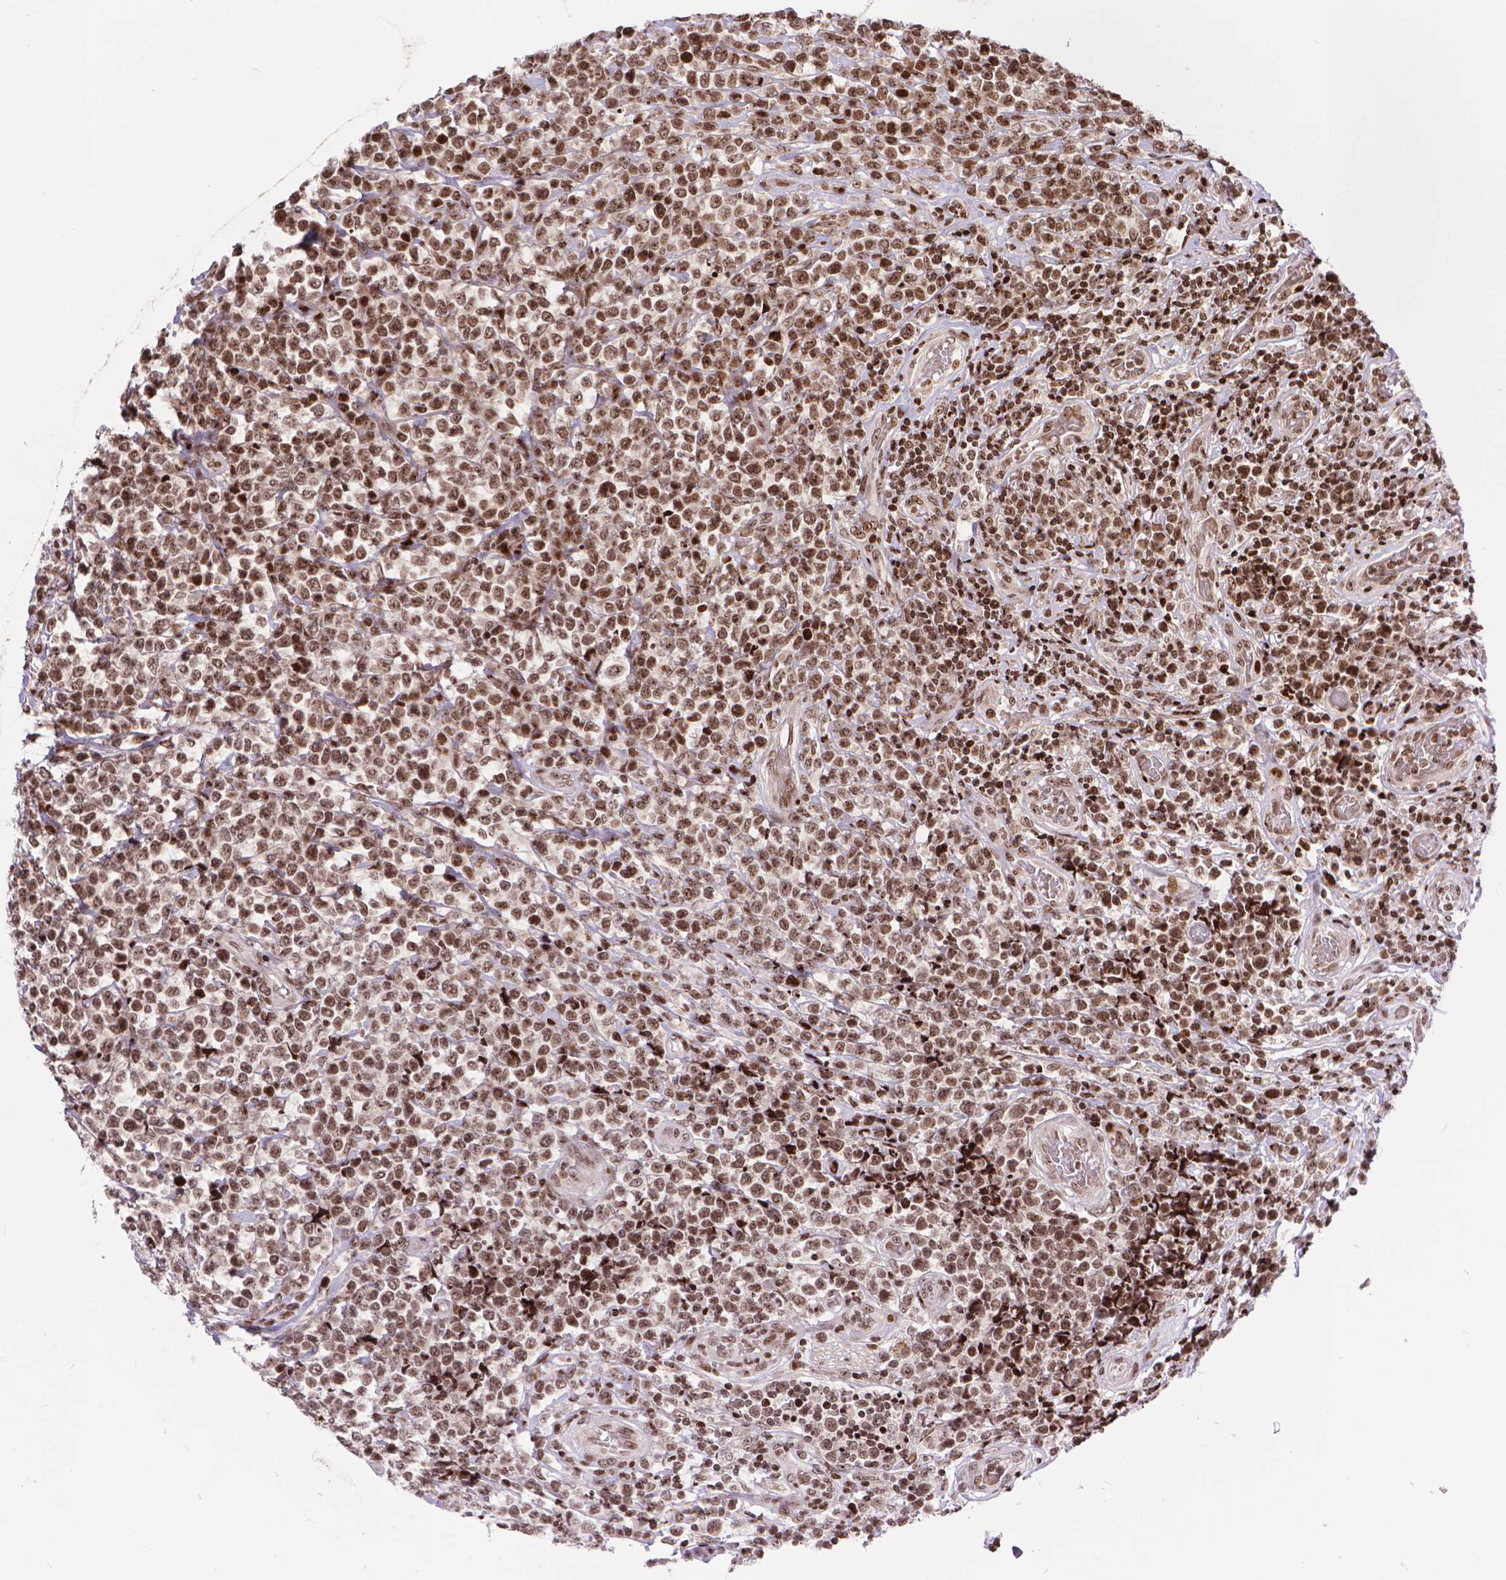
{"staining": {"intensity": "moderate", "quantity": ">75%", "location": "nuclear"}, "tissue": "lymphoma", "cell_type": "Tumor cells", "image_type": "cancer", "snomed": [{"axis": "morphology", "description": "Malignant lymphoma, non-Hodgkin's type, High grade"}, {"axis": "topography", "description": "Soft tissue"}], "caption": "This is a photomicrograph of immunohistochemistry (IHC) staining of lymphoma, which shows moderate positivity in the nuclear of tumor cells.", "gene": "AMER1", "patient": {"sex": "female", "age": 56}}